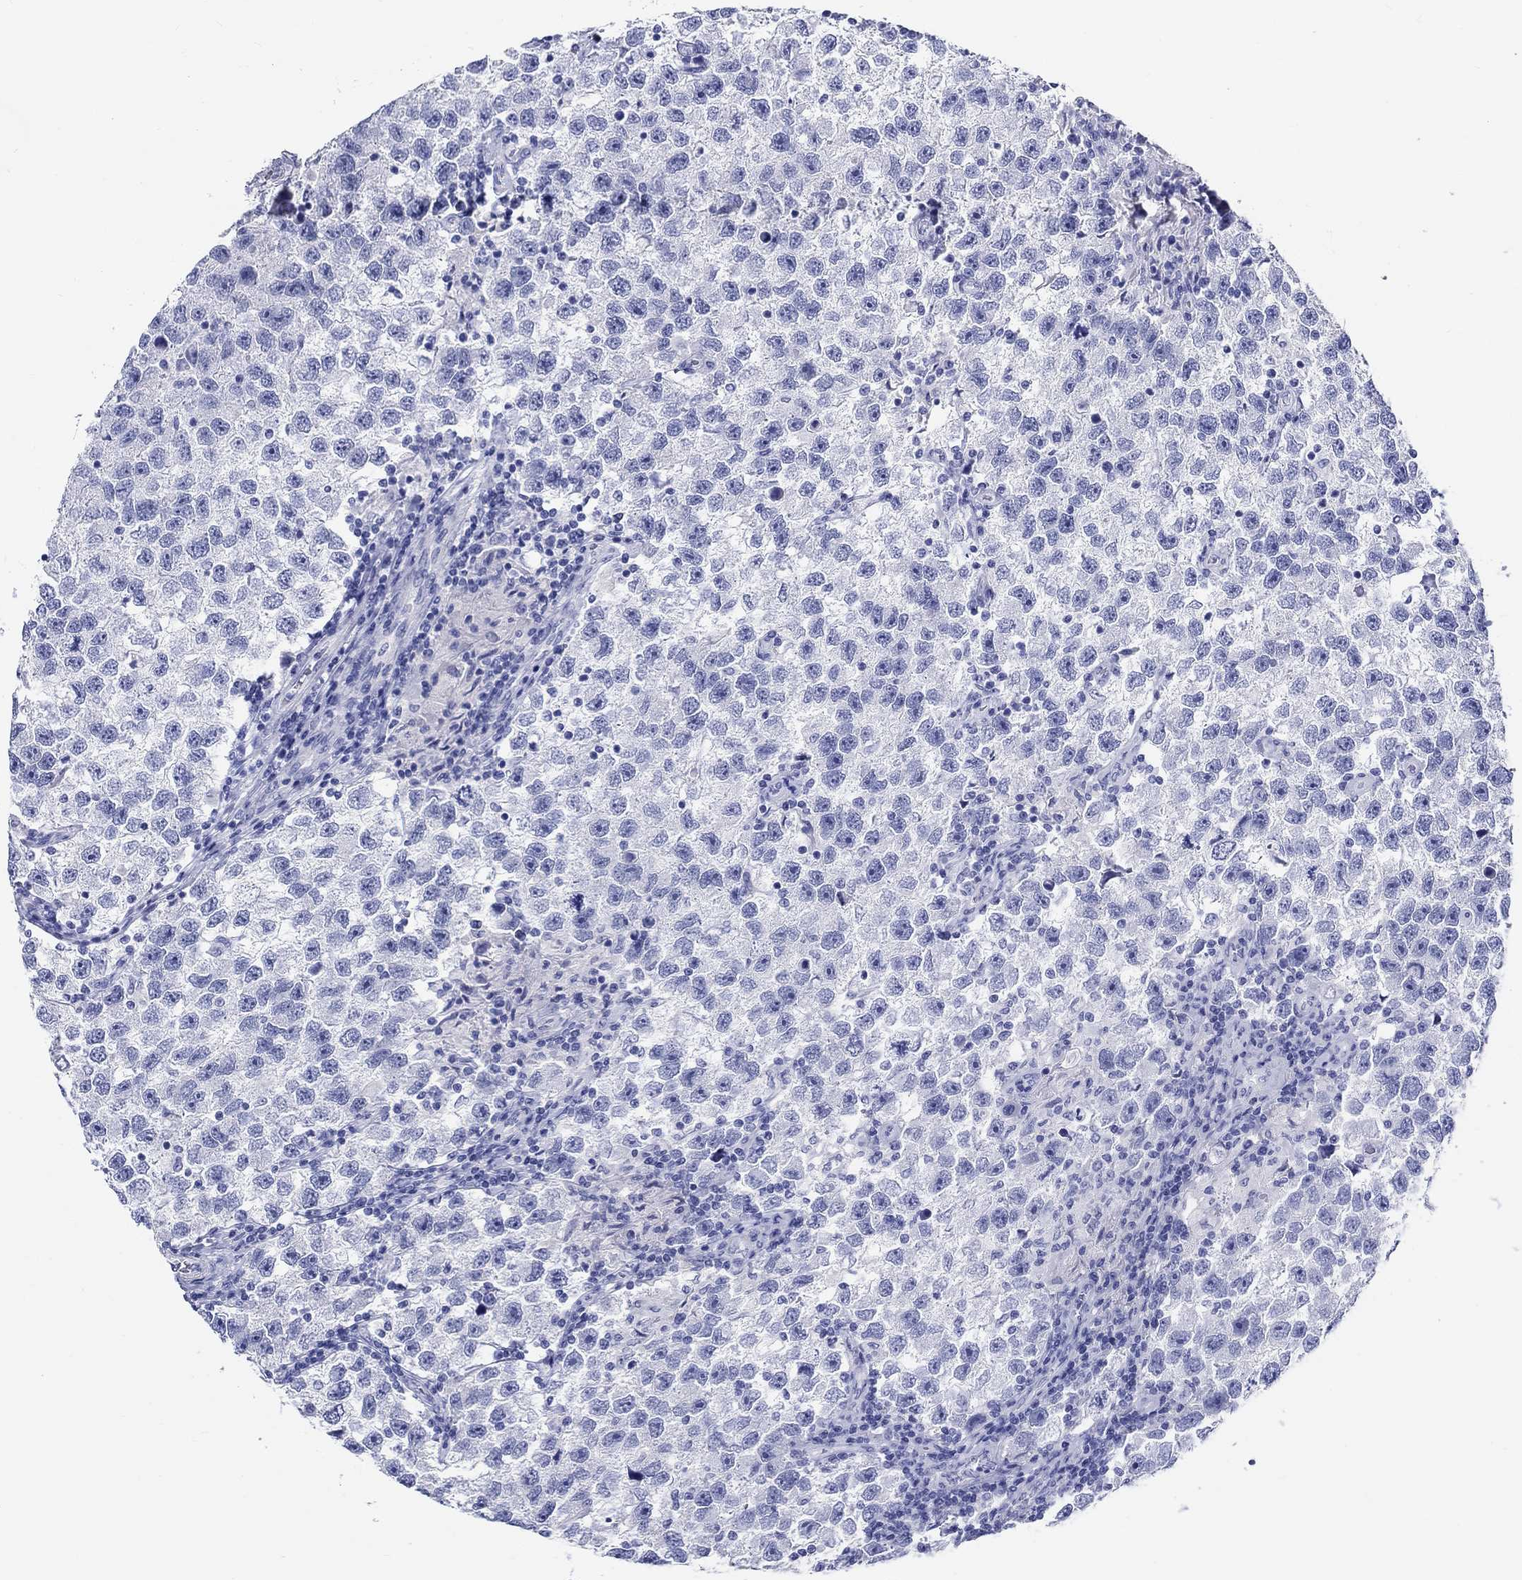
{"staining": {"intensity": "negative", "quantity": "none", "location": "none"}, "tissue": "testis cancer", "cell_type": "Tumor cells", "image_type": "cancer", "snomed": [{"axis": "morphology", "description": "Seminoma, NOS"}, {"axis": "topography", "description": "Testis"}], "caption": "IHC photomicrograph of neoplastic tissue: human seminoma (testis) stained with DAB (3,3'-diaminobenzidine) shows no significant protein staining in tumor cells.", "gene": "CRYGS", "patient": {"sex": "male", "age": 26}}